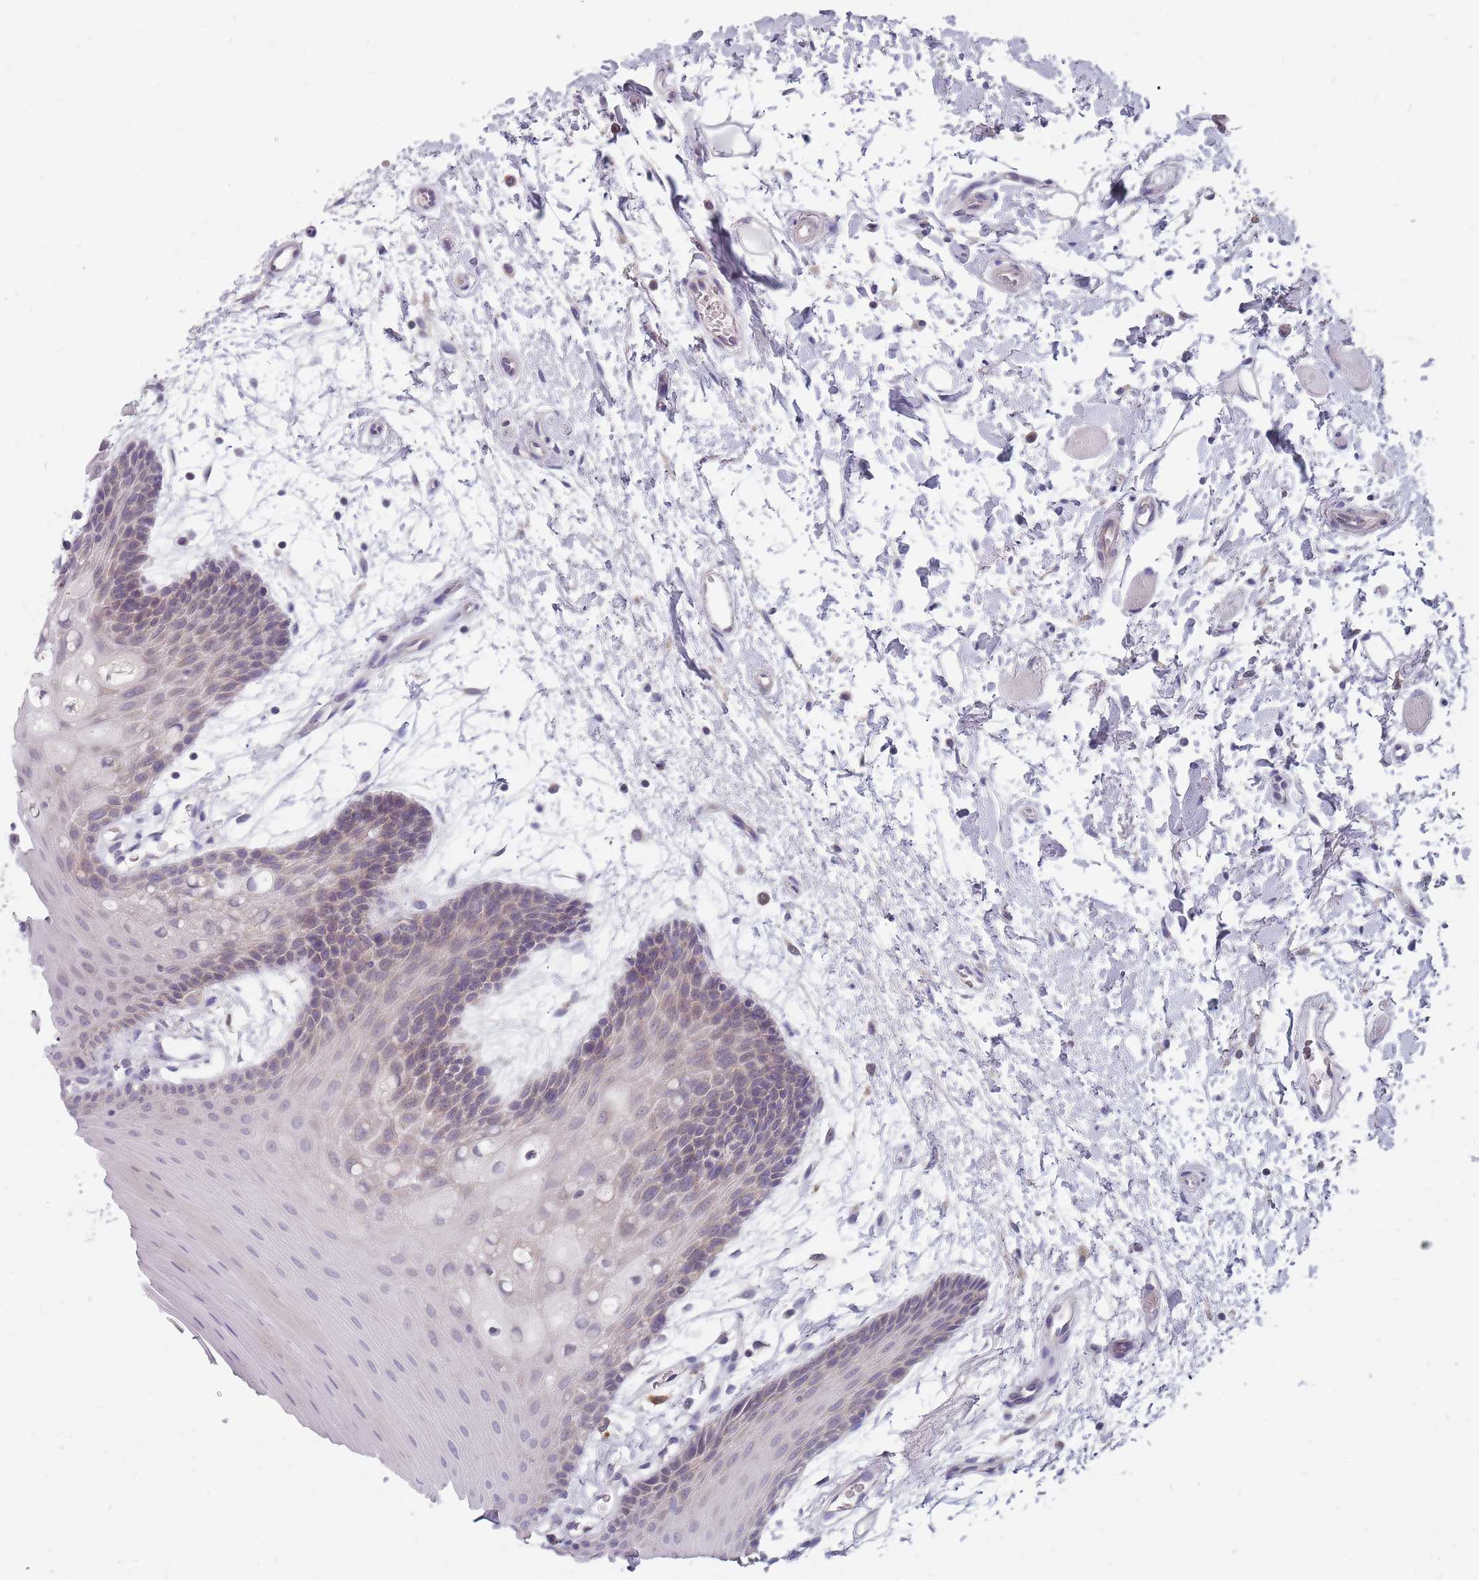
{"staining": {"intensity": "negative", "quantity": "none", "location": "none"}, "tissue": "oral mucosa", "cell_type": "Squamous epithelial cells", "image_type": "normal", "snomed": [{"axis": "morphology", "description": "Normal tissue, NOS"}, {"axis": "topography", "description": "Skeletal muscle"}, {"axis": "topography", "description": "Oral tissue"}, {"axis": "topography", "description": "Salivary gland"}, {"axis": "topography", "description": "Peripheral nerve tissue"}], "caption": "Immunohistochemistry micrograph of unremarkable human oral mucosa stained for a protein (brown), which displays no expression in squamous epithelial cells.", "gene": "CMTR2", "patient": {"sex": "male", "age": 54}}